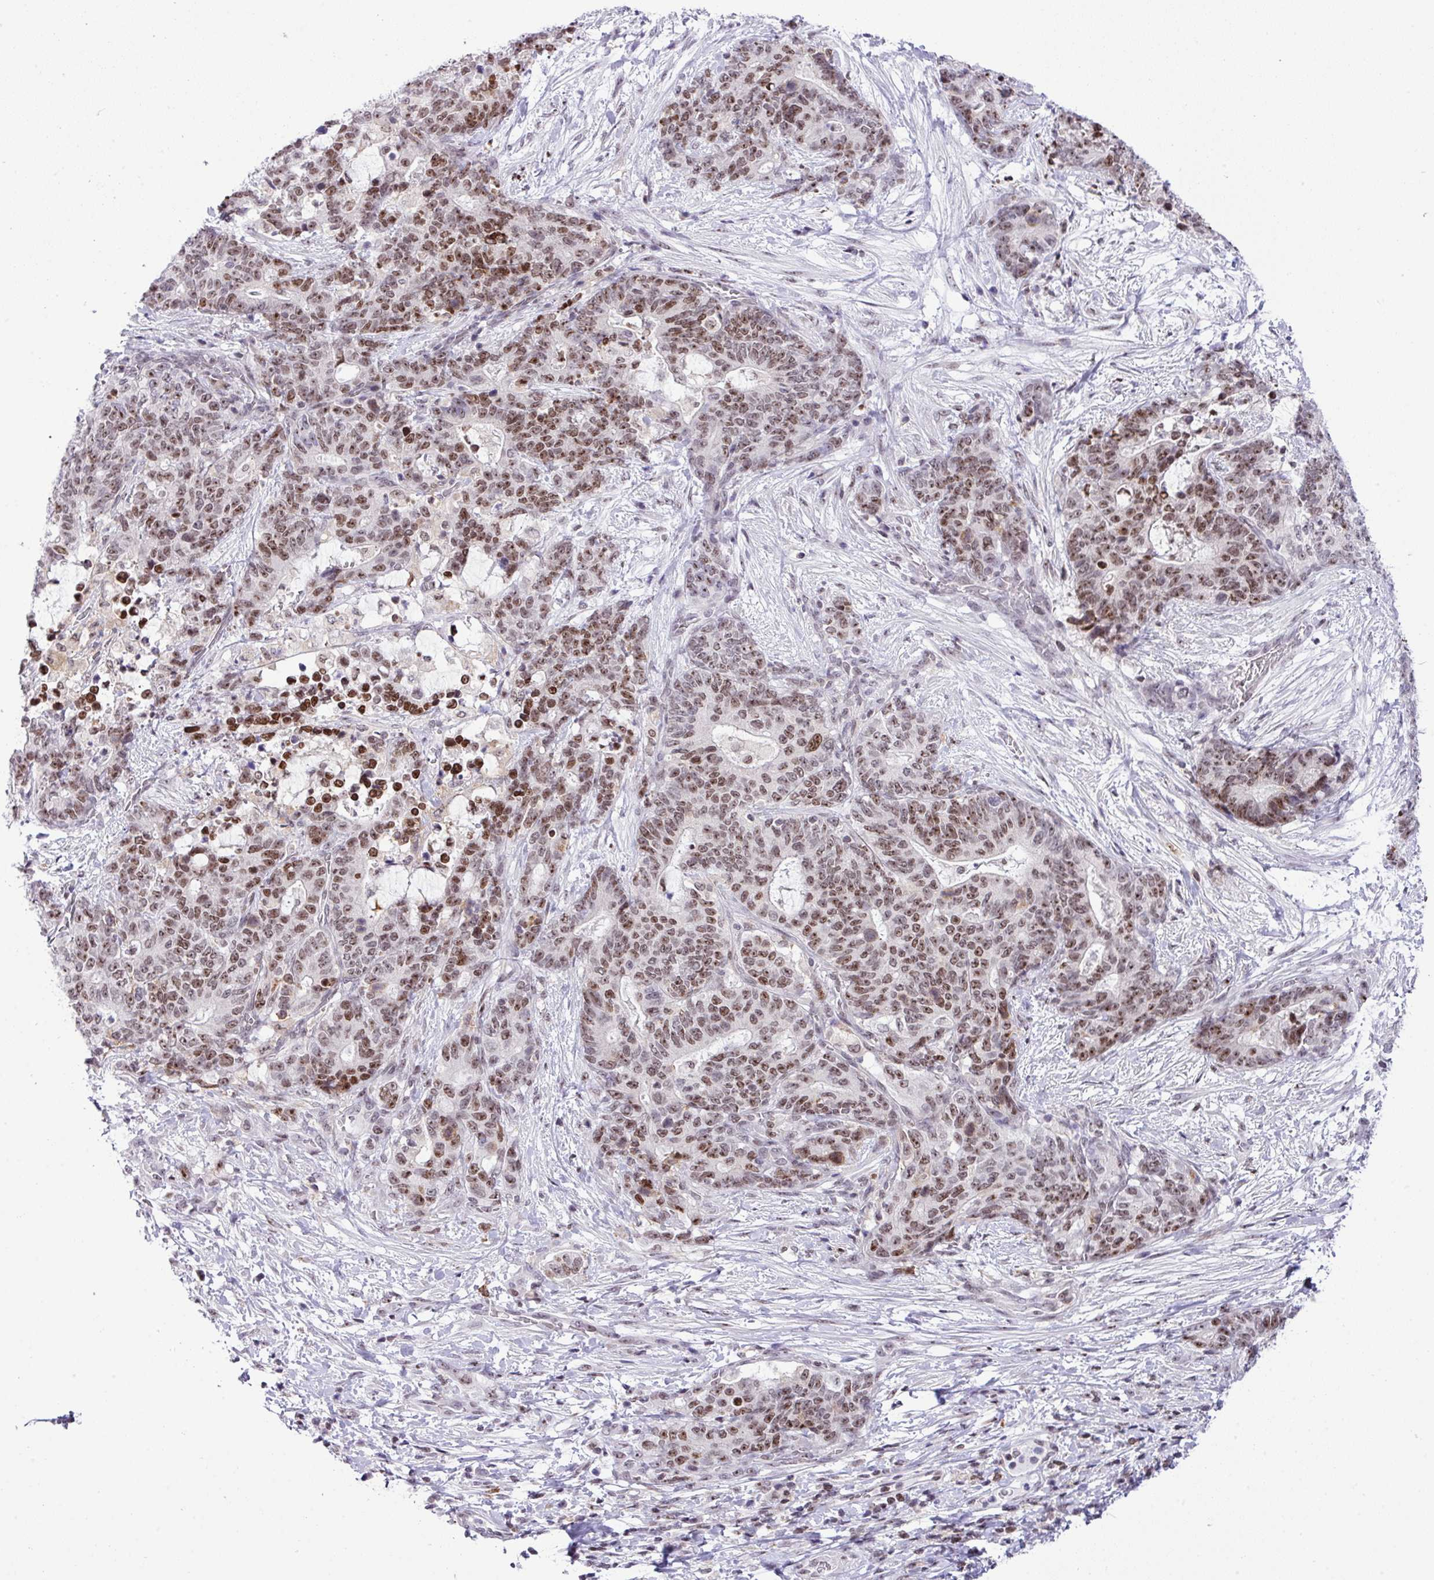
{"staining": {"intensity": "moderate", "quantity": ">75%", "location": "nuclear"}, "tissue": "stomach cancer", "cell_type": "Tumor cells", "image_type": "cancer", "snomed": [{"axis": "morphology", "description": "Normal tissue, NOS"}, {"axis": "morphology", "description": "Adenocarcinoma, NOS"}, {"axis": "topography", "description": "Stomach"}], "caption": "The histopathology image demonstrates a brown stain indicating the presence of a protein in the nuclear of tumor cells in stomach cancer (adenocarcinoma).", "gene": "CCDC137", "patient": {"sex": "female", "age": 64}}